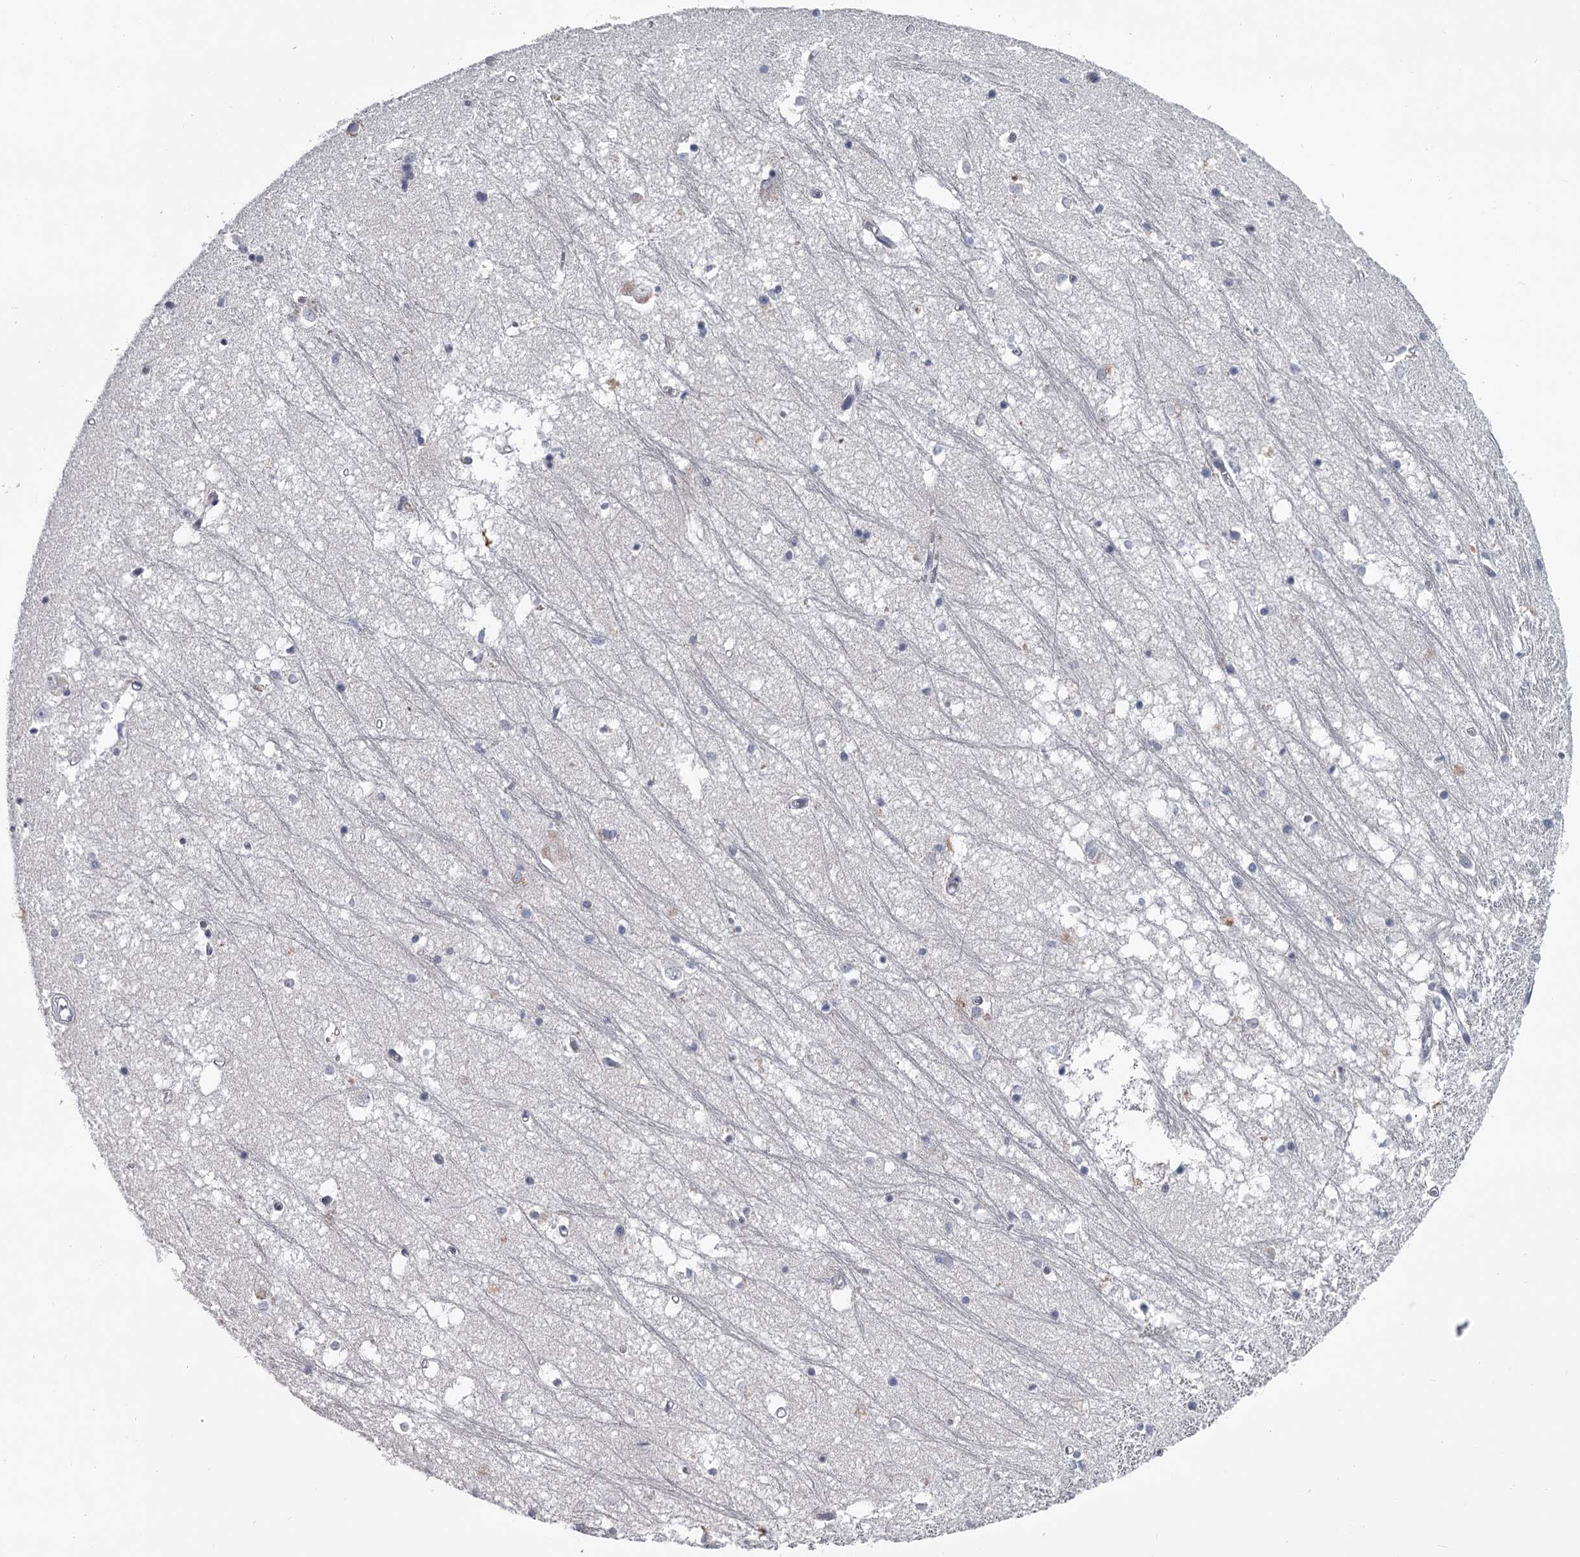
{"staining": {"intensity": "negative", "quantity": "none", "location": "none"}, "tissue": "hippocampus", "cell_type": "Glial cells", "image_type": "normal", "snomed": [{"axis": "morphology", "description": "Normal tissue, NOS"}, {"axis": "topography", "description": "Hippocampus"}], "caption": "Micrograph shows no protein positivity in glial cells of benign hippocampus.", "gene": "DAO", "patient": {"sex": "male", "age": 70}}